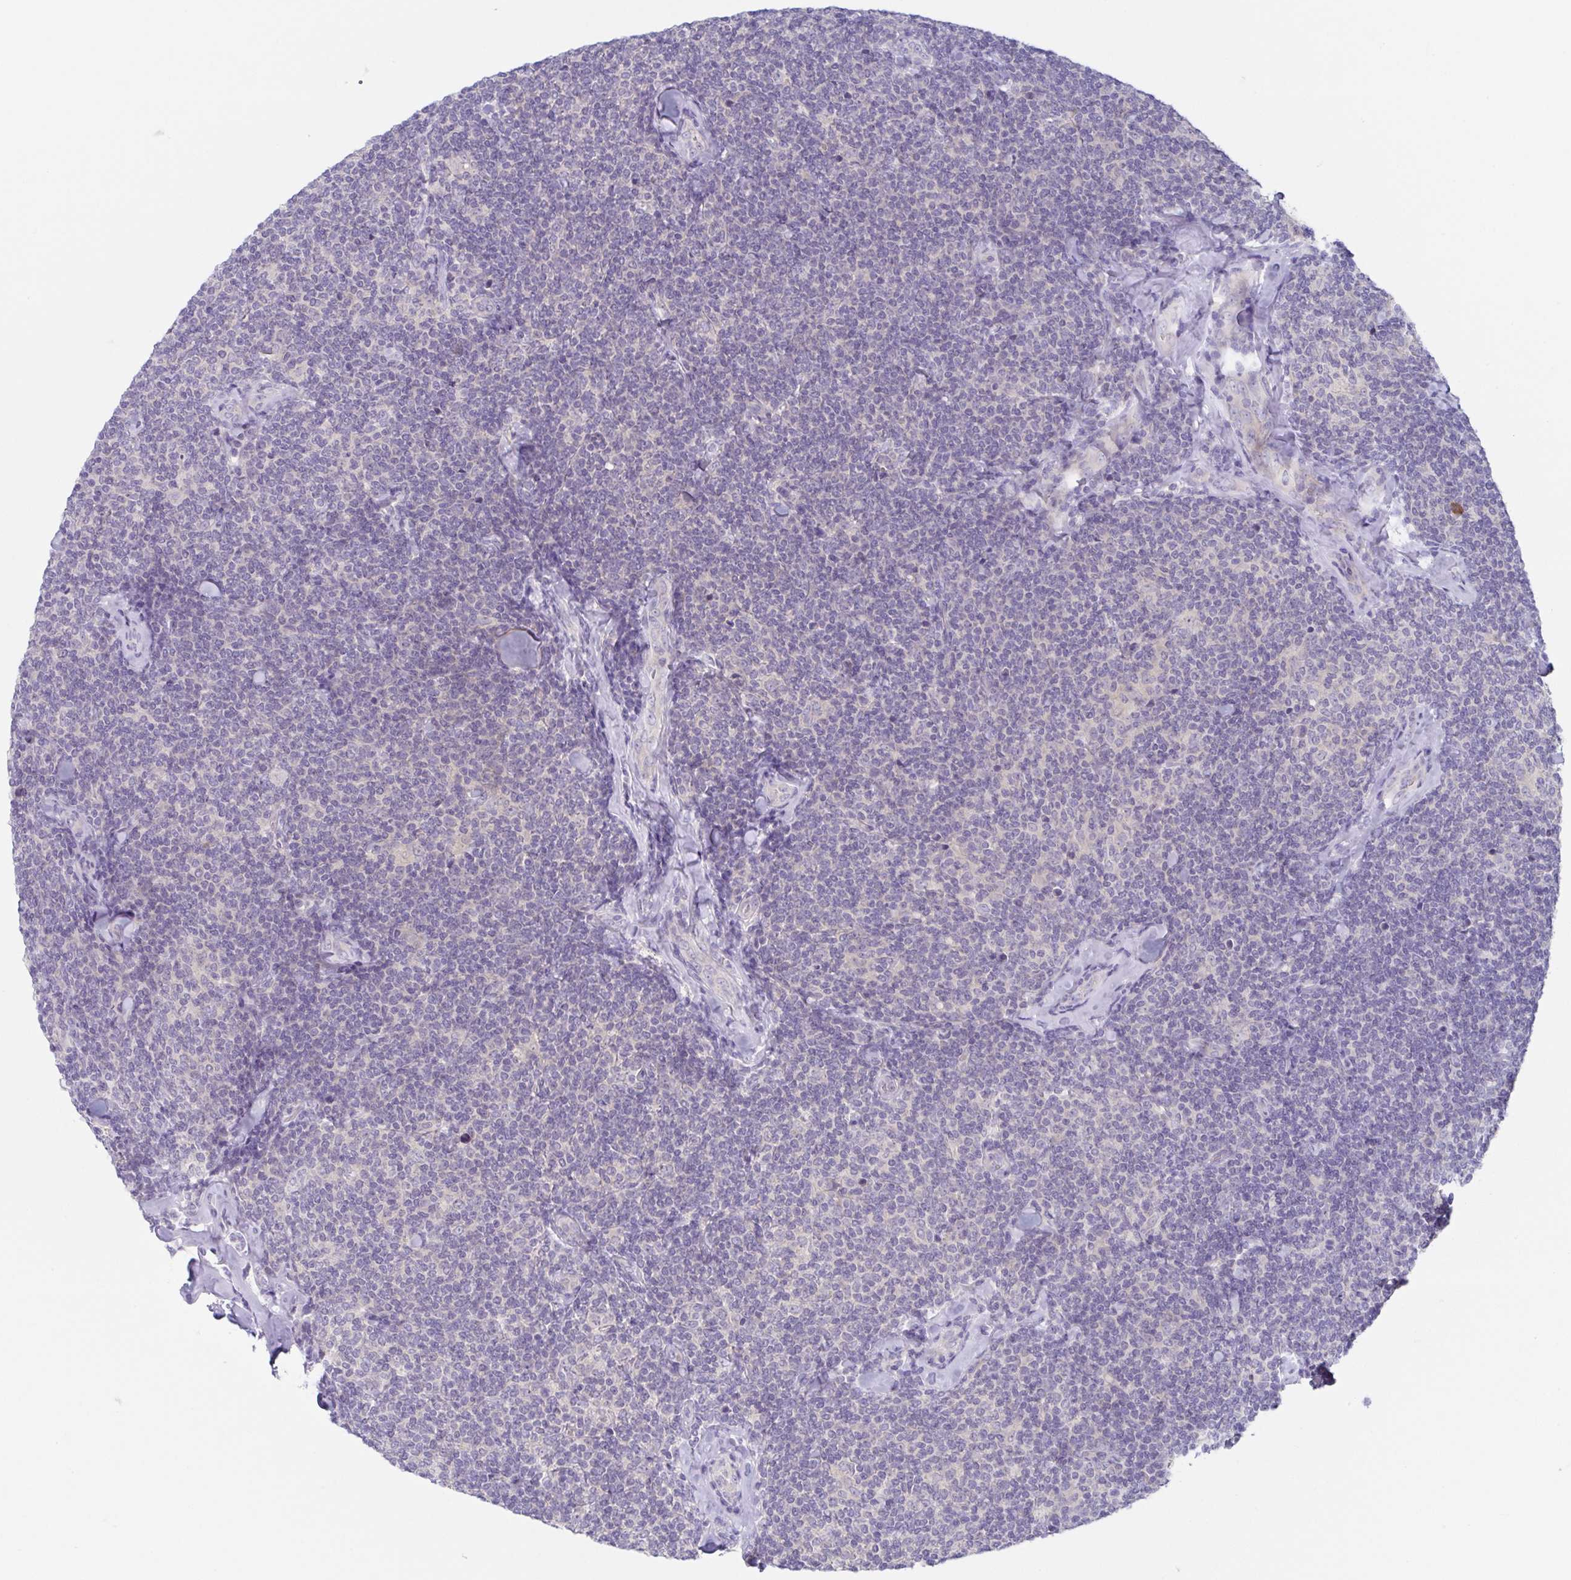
{"staining": {"intensity": "negative", "quantity": "none", "location": "none"}, "tissue": "lymphoma", "cell_type": "Tumor cells", "image_type": "cancer", "snomed": [{"axis": "morphology", "description": "Malignant lymphoma, non-Hodgkin's type, Low grade"}, {"axis": "topography", "description": "Lymph node"}], "caption": "Protein analysis of low-grade malignant lymphoma, non-Hodgkin's type exhibits no significant staining in tumor cells. (DAB immunohistochemistry (IHC), high magnification).", "gene": "HTR2A", "patient": {"sex": "female", "age": 56}}